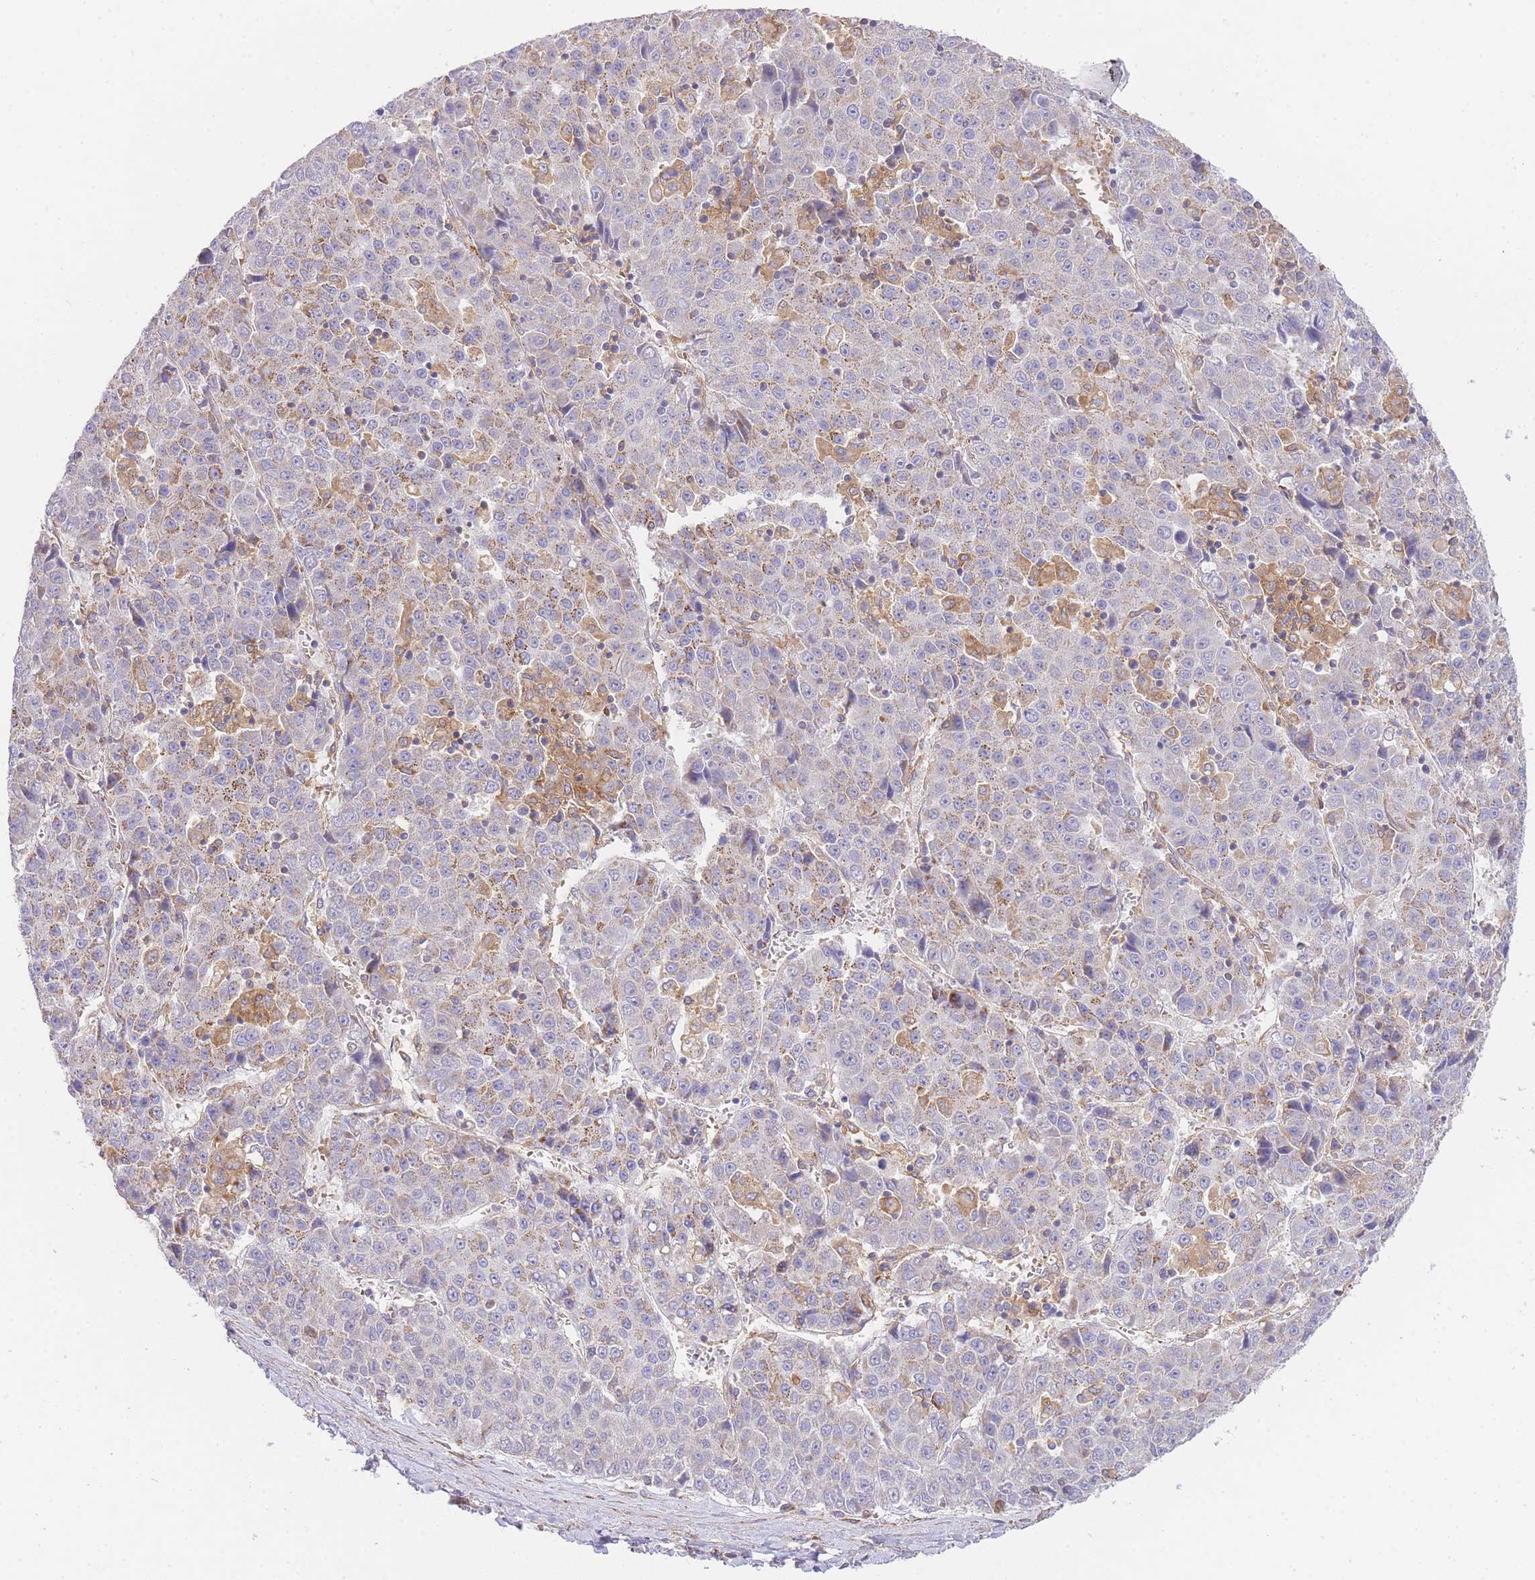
{"staining": {"intensity": "weak", "quantity": "25%-75%", "location": "cytoplasmic/membranous"}, "tissue": "liver cancer", "cell_type": "Tumor cells", "image_type": "cancer", "snomed": [{"axis": "morphology", "description": "Carcinoma, Hepatocellular, NOS"}, {"axis": "topography", "description": "Liver"}], "caption": "Immunohistochemical staining of liver cancer demonstrates low levels of weak cytoplasmic/membranous protein expression in approximately 25%-75% of tumor cells.", "gene": "INSYN2B", "patient": {"sex": "female", "age": 53}}